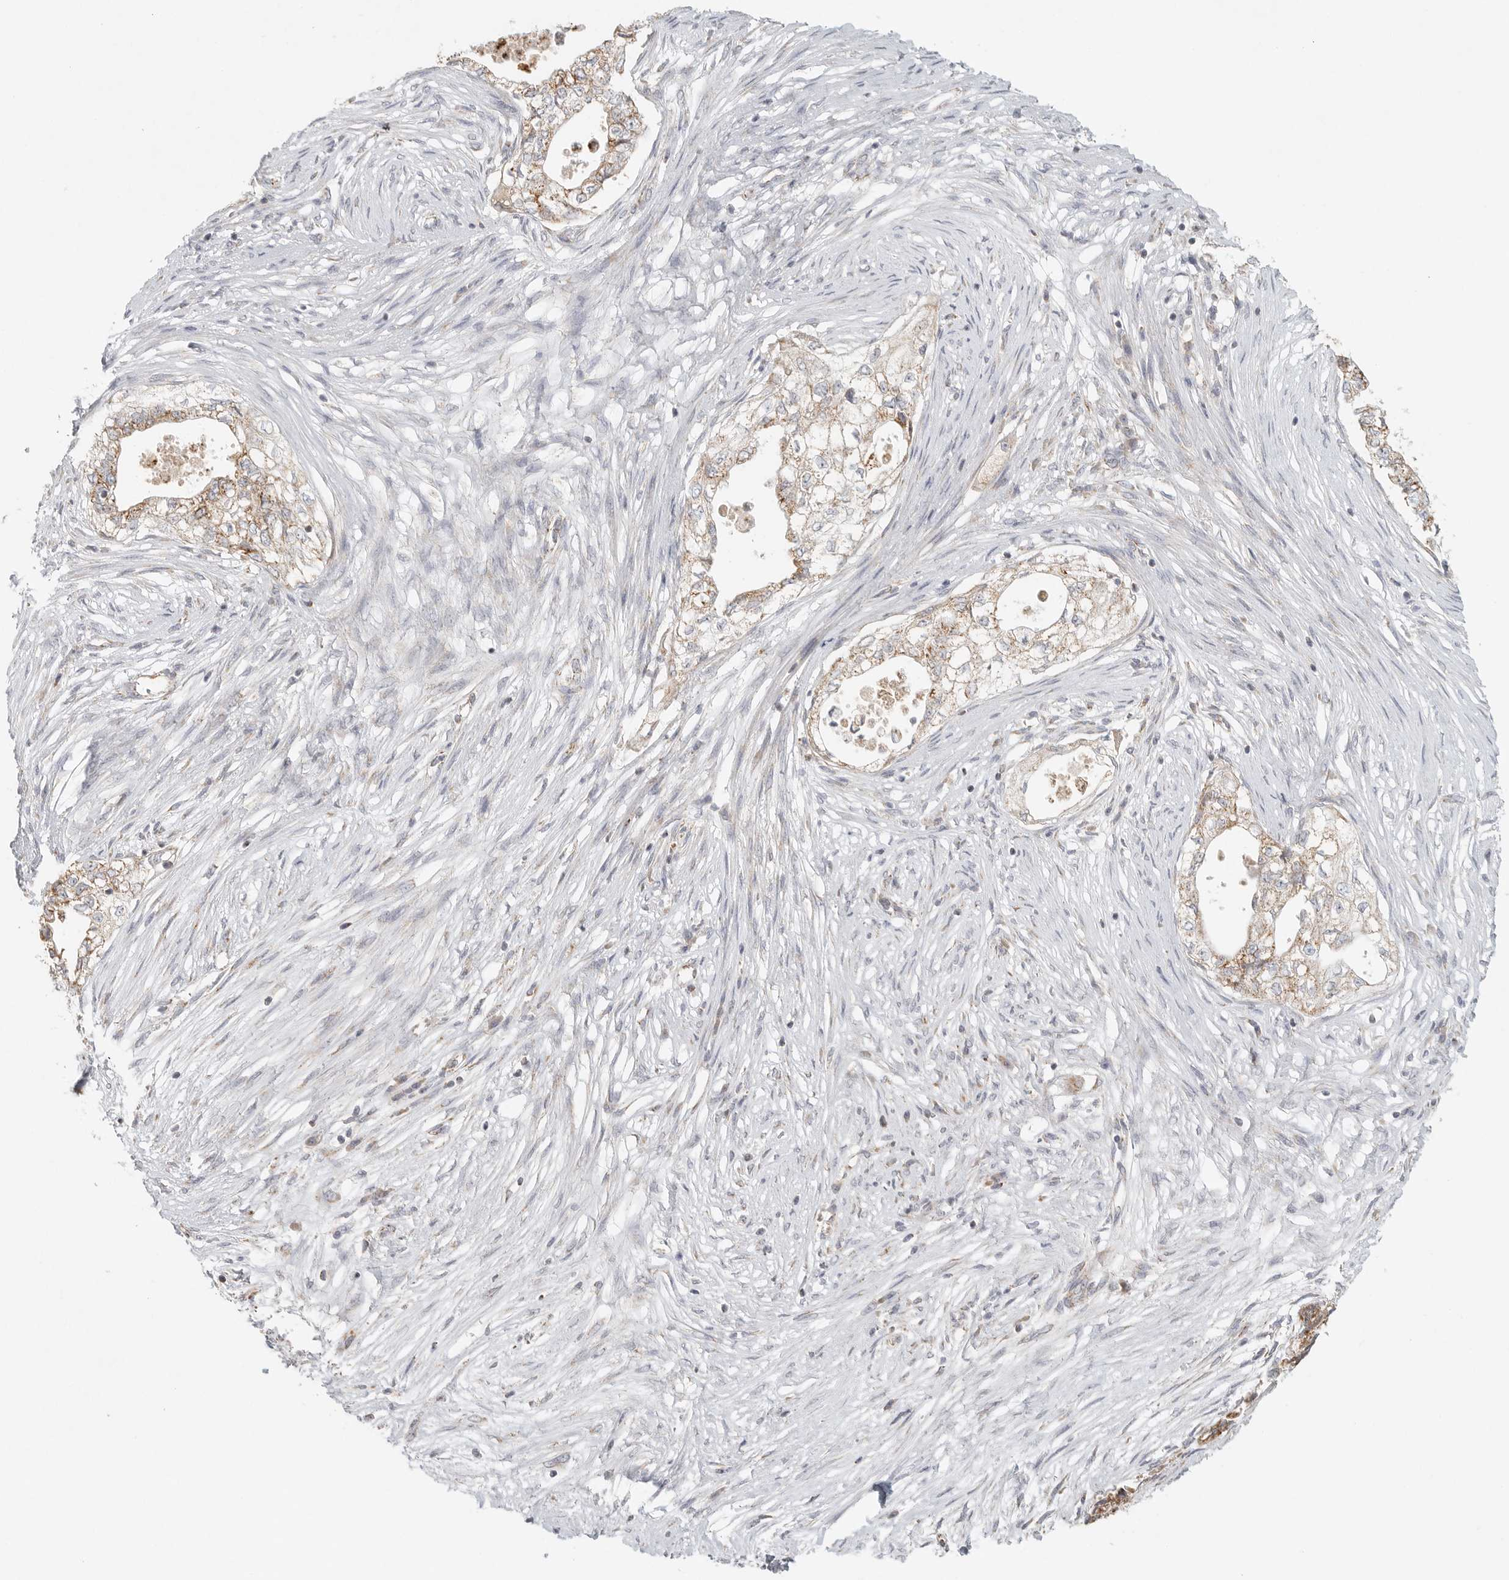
{"staining": {"intensity": "moderate", "quantity": ">75%", "location": "cytoplasmic/membranous"}, "tissue": "pancreatic cancer", "cell_type": "Tumor cells", "image_type": "cancer", "snomed": [{"axis": "morphology", "description": "Adenocarcinoma, NOS"}, {"axis": "topography", "description": "Pancreas"}], "caption": "IHC (DAB (3,3'-diaminobenzidine)) staining of adenocarcinoma (pancreatic) displays moderate cytoplasmic/membranous protein staining in approximately >75% of tumor cells.", "gene": "SLC25A26", "patient": {"sex": "male", "age": 72}}